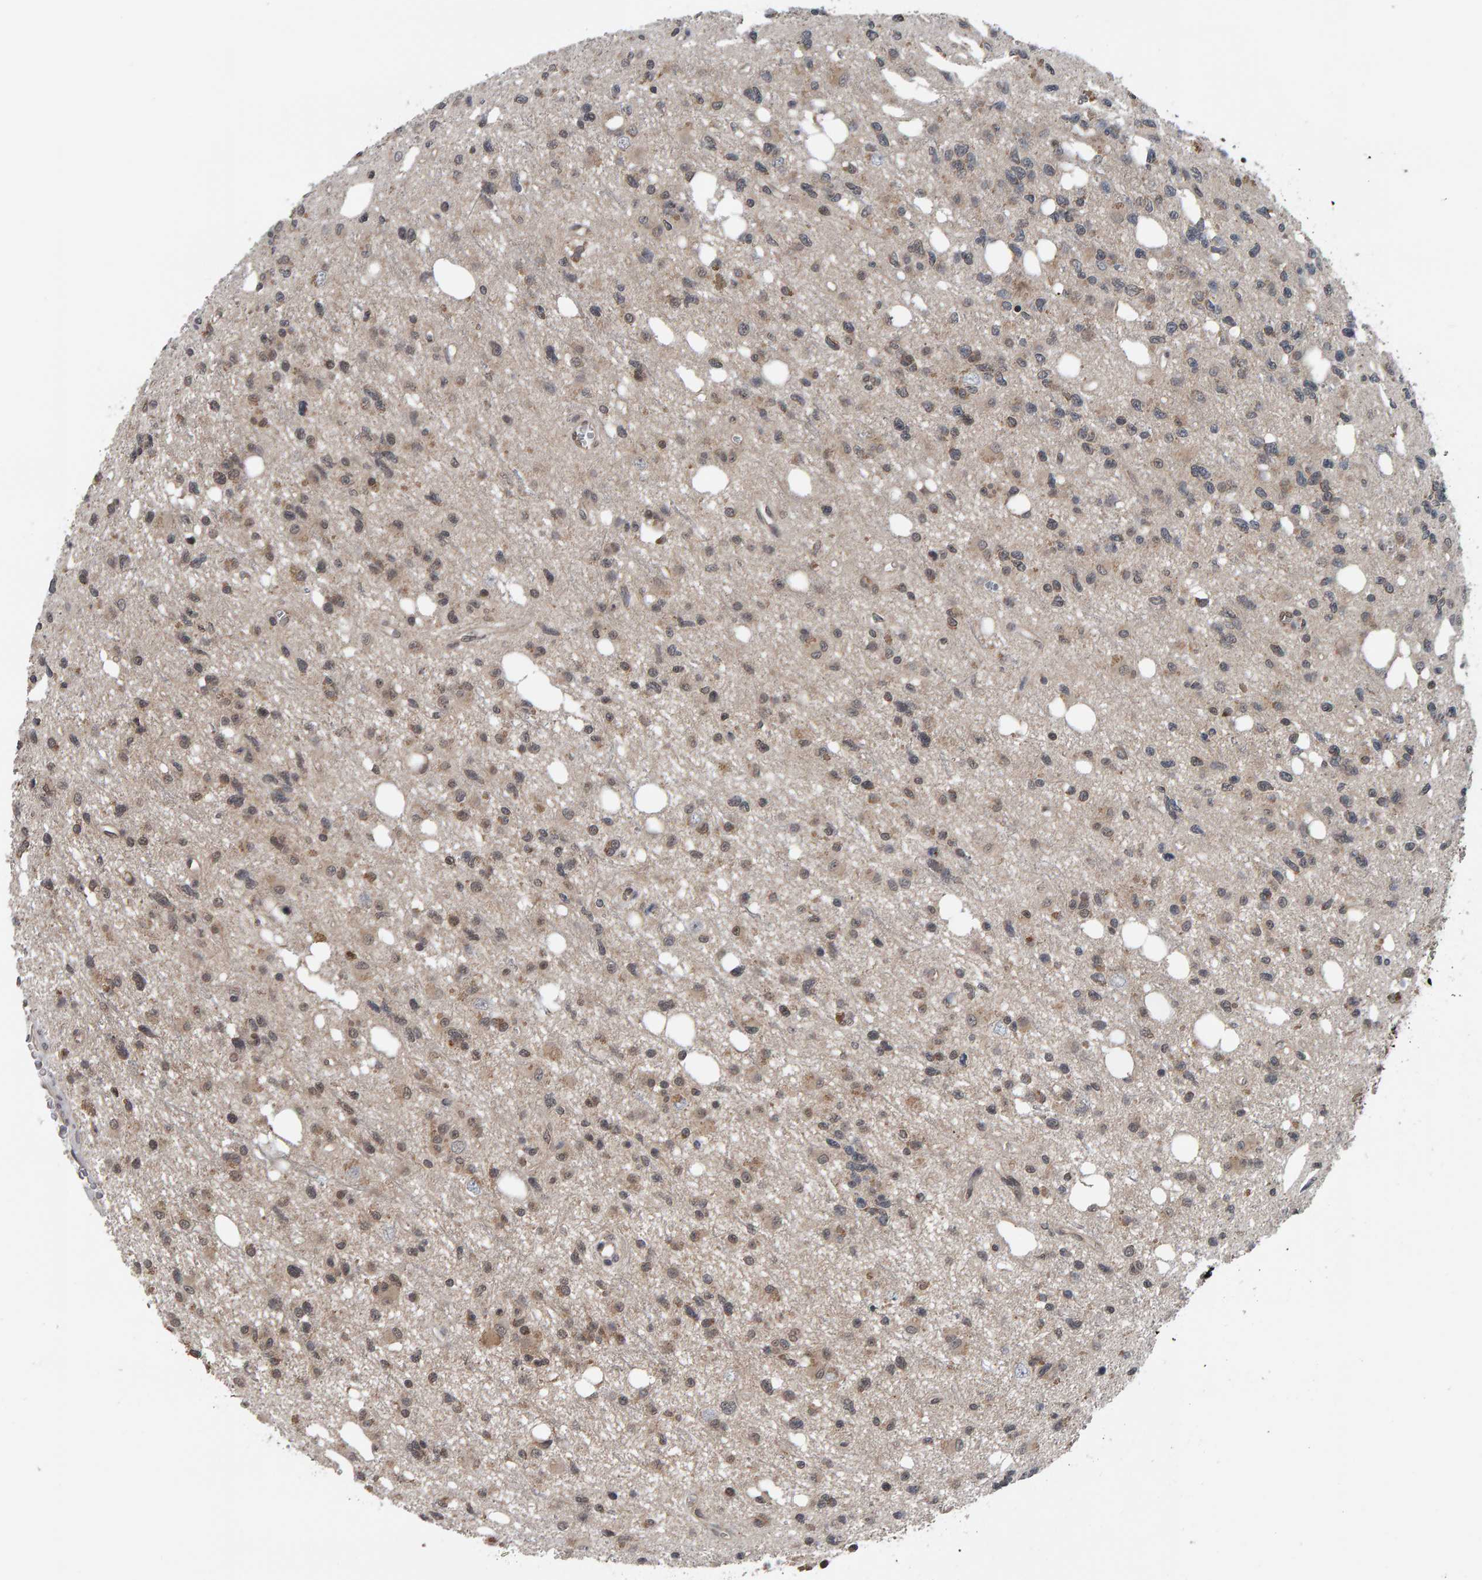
{"staining": {"intensity": "weak", "quantity": "25%-75%", "location": "nuclear"}, "tissue": "glioma", "cell_type": "Tumor cells", "image_type": "cancer", "snomed": [{"axis": "morphology", "description": "Glioma, malignant, High grade"}, {"axis": "topography", "description": "Brain"}], "caption": "A high-resolution image shows immunohistochemistry (IHC) staining of malignant glioma (high-grade), which shows weak nuclear expression in approximately 25%-75% of tumor cells.", "gene": "COASY", "patient": {"sex": "female", "age": 62}}